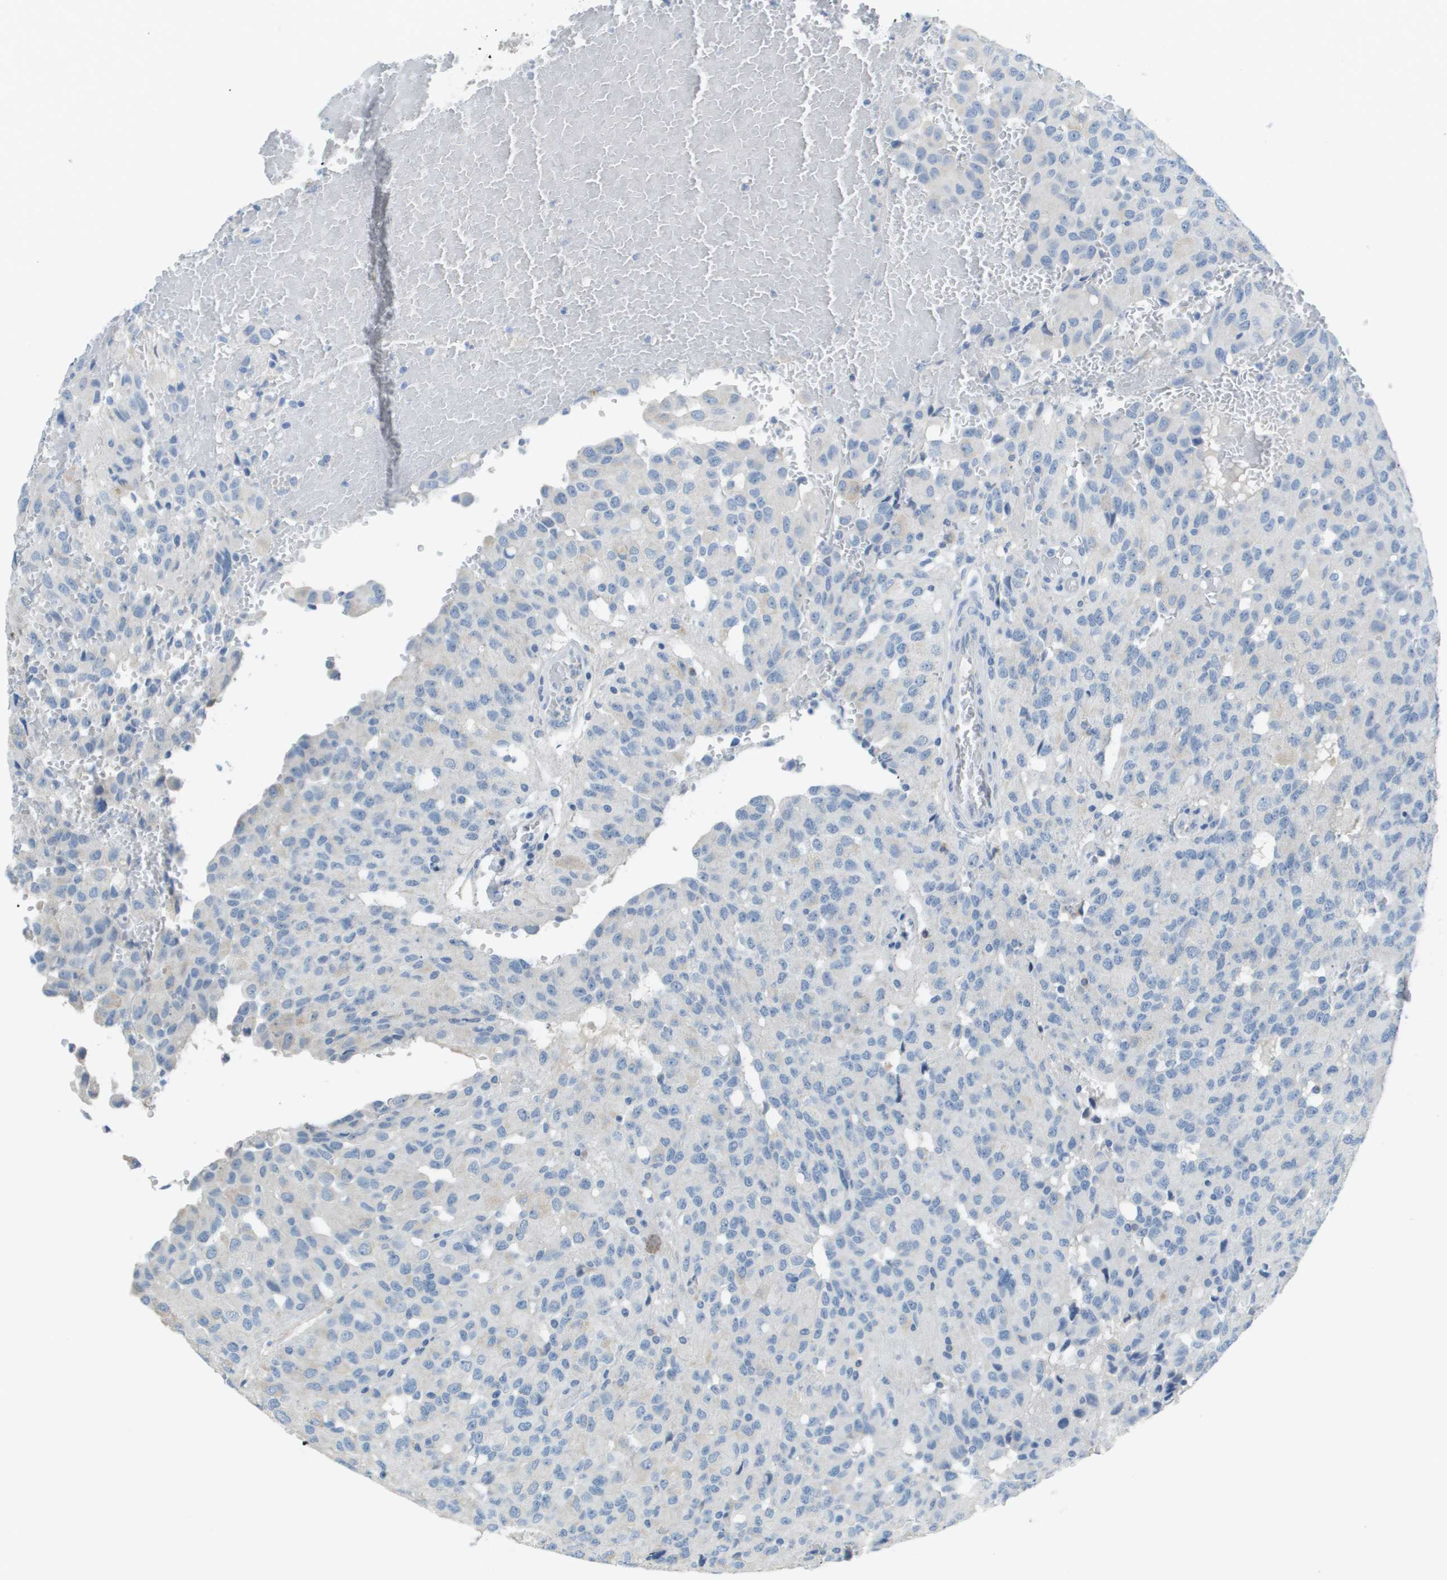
{"staining": {"intensity": "negative", "quantity": "none", "location": "none"}, "tissue": "glioma", "cell_type": "Tumor cells", "image_type": "cancer", "snomed": [{"axis": "morphology", "description": "Glioma, malignant, High grade"}, {"axis": "topography", "description": "Brain"}], "caption": "A micrograph of glioma stained for a protein demonstrates no brown staining in tumor cells. (DAB immunohistochemistry visualized using brightfield microscopy, high magnification).", "gene": "PTGDR2", "patient": {"sex": "male", "age": 32}}